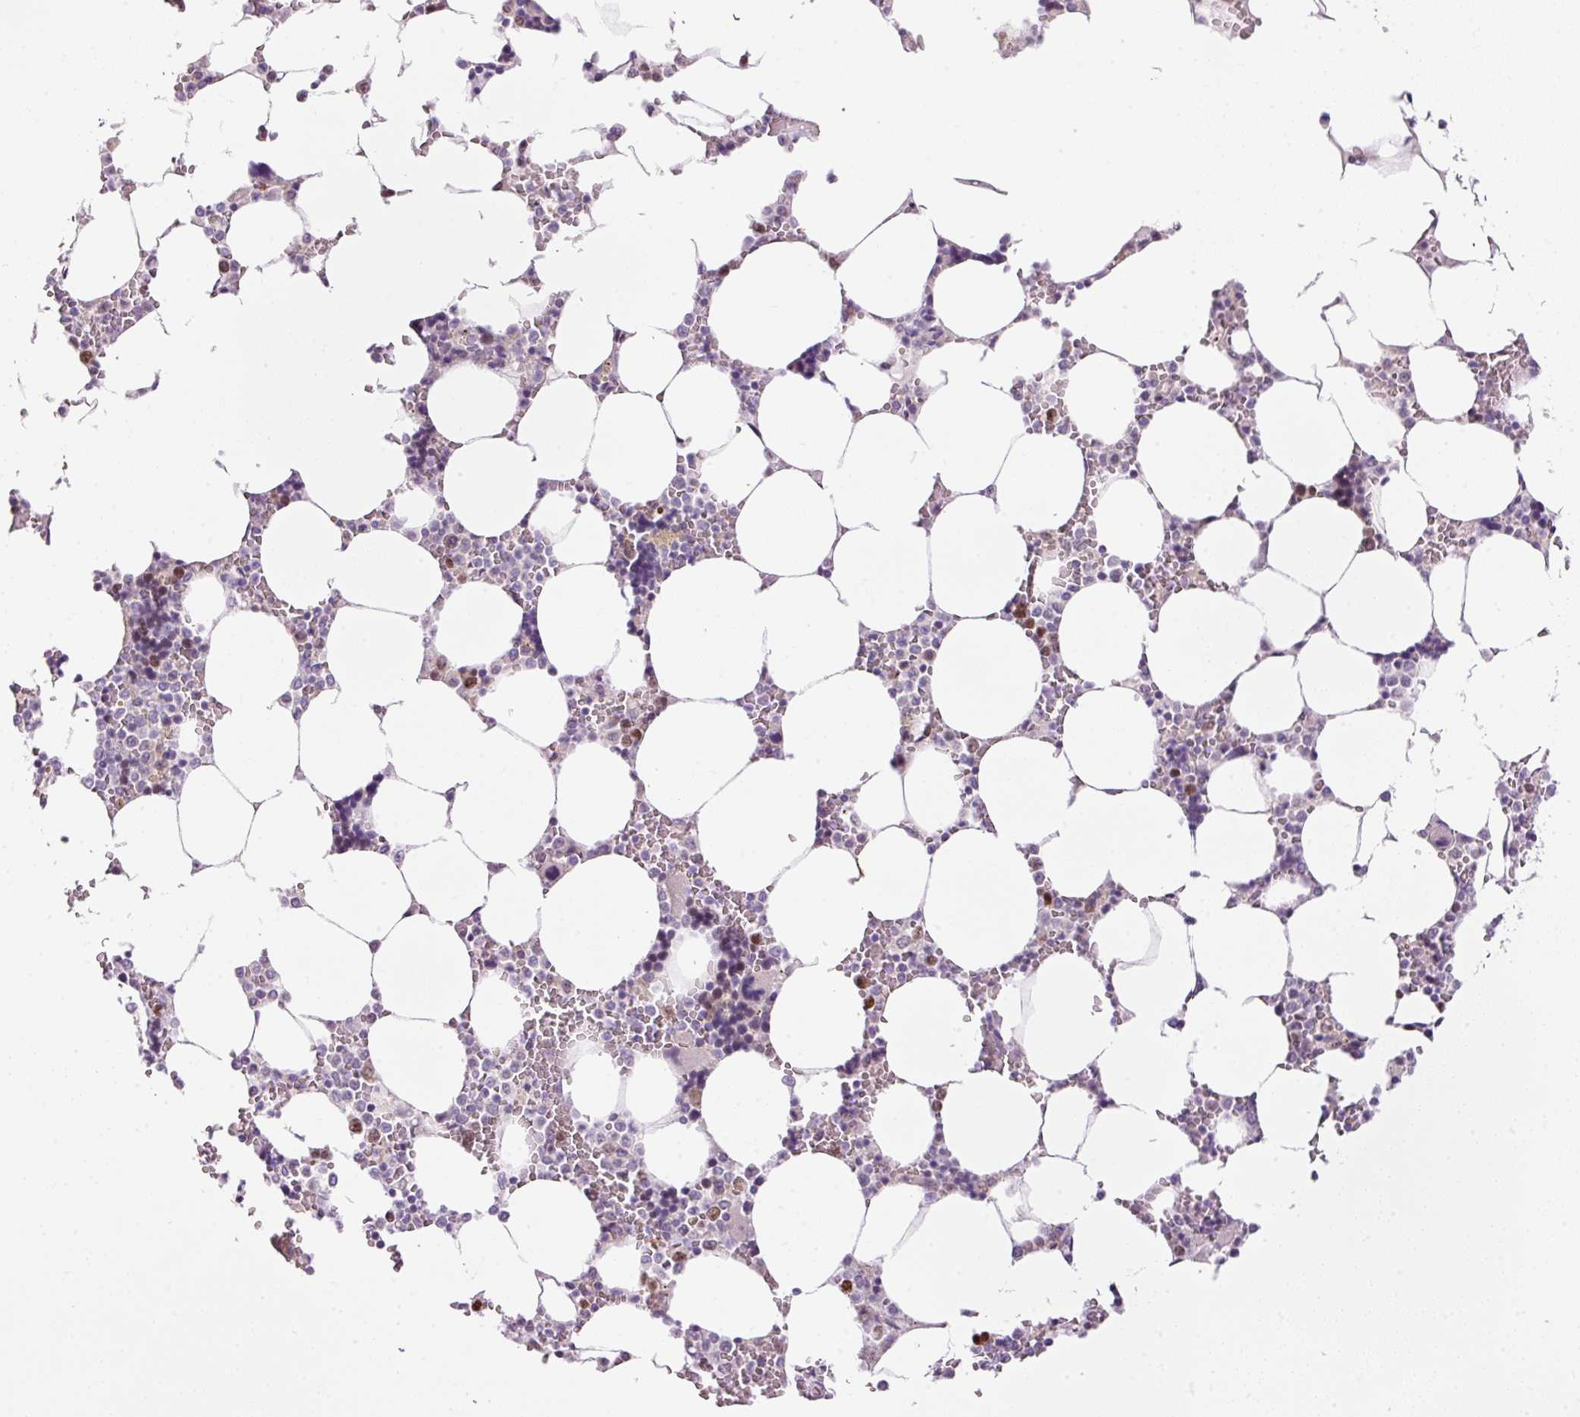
{"staining": {"intensity": "moderate", "quantity": "<25%", "location": "cytoplasmic/membranous,nuclear"}, "tissue": "bone marrow", "cell_type": "Hematopoietic cells", "image_type": "normal", "snomed": [{"axis": "morphology", "description": "Normal tissue, NOS"}, {"axis": "topography", "description": "Bone marrow"}], "caption": "A high-resolution image shows immunohistochemistry staining of unremarkable bone marrow, which demonstrates moderate cytoplasmic/membranous,nuclear expression in approximately <25% of hematopoietic cells.", "gene": "KPNA2", "patient": {"sex": "male", "age": 64}}